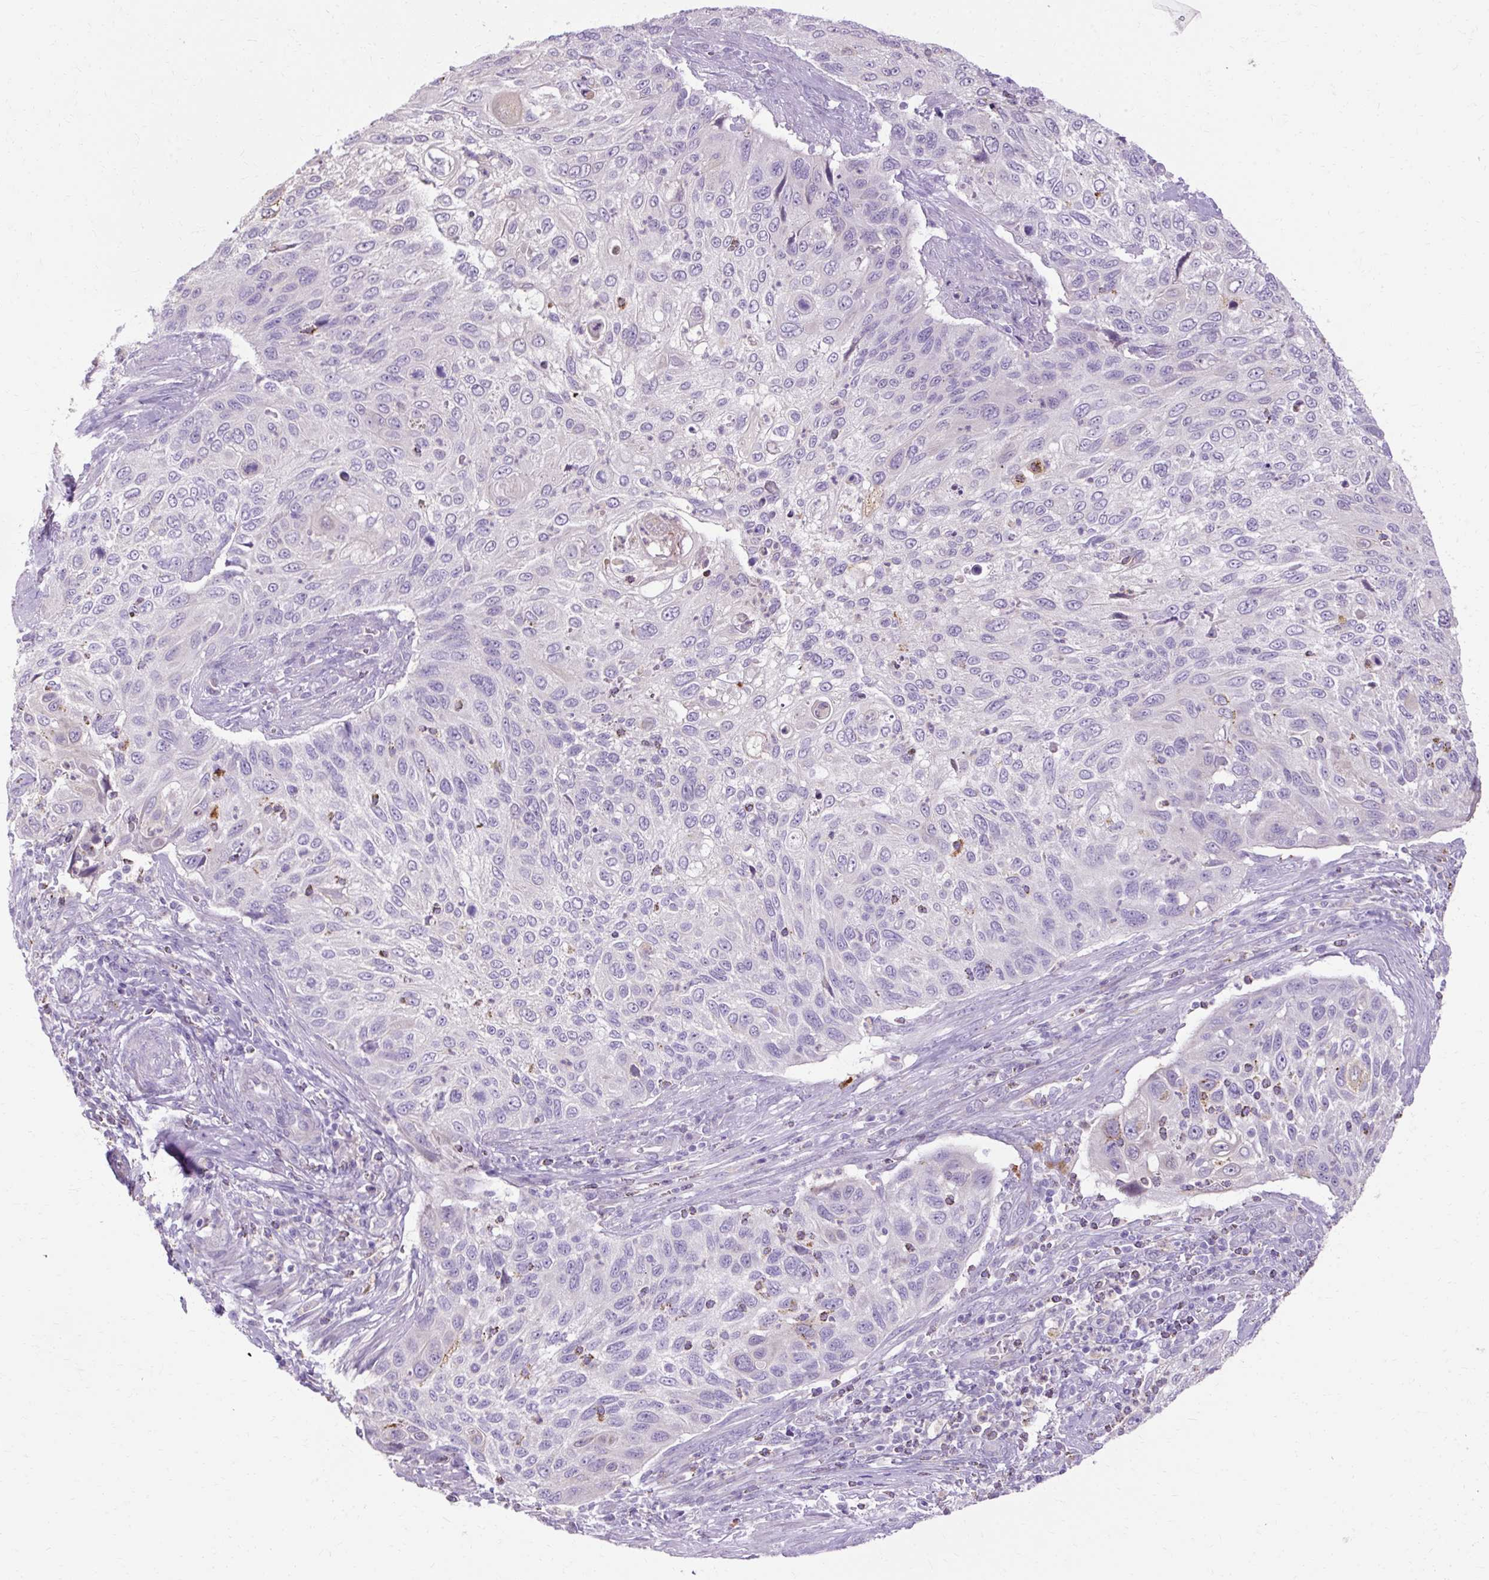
{"staining": {"intensity": "negative", "quantity": "none", "location": "none"}, "tissue": "cervical cancer", "cell_type": "Tumor cells", "image_type": "cancer", "snomed": [{"axis": "morphology", "description": "Squamous cell carcinoma, NOS"}, {"axis": "topography", "description": "Cervix"}], "caption": "An immunohistochemistry micrograph of cervical squamous cell carcinoma is shown. There is no staining in tumor cells of cervical squamous cell carcinoma.", "gene": "HSD11B1", "patient": {"sex": "female", "age": 70}}